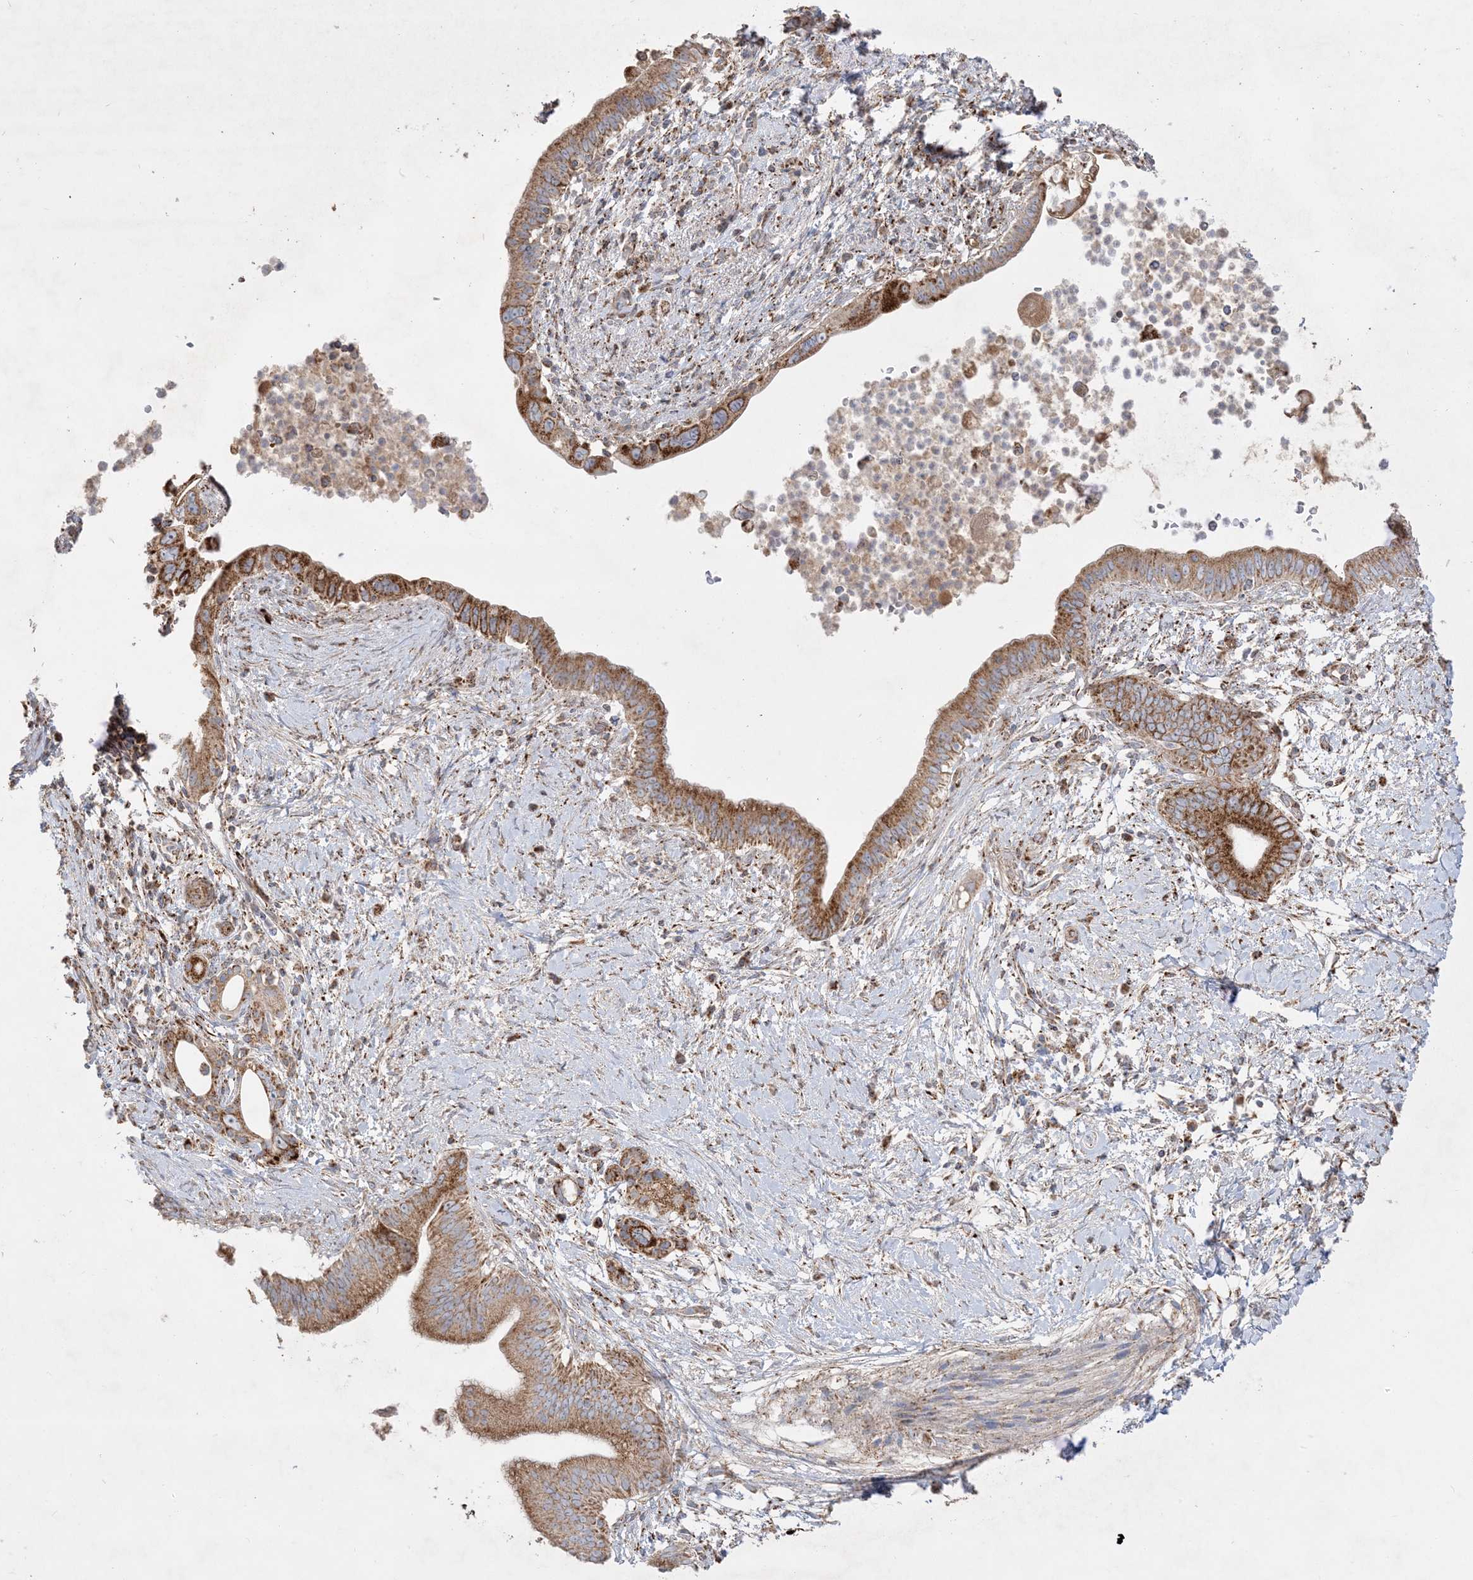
{"staining": {"intensity": "moderate", "quantity": ">75%", "location": "cytoplasmic/membranous"}, "tissue": "pancreatic cancer", "cell_type": "Tumor cells", "image_type": "cancer", "snomed": [{"axis": "morphology", "description": "Adenocarcinoma, NOS"}, {"axis": "topography", "description": "Pancreas"}], "caption": "A medium amount of moderate cytoplasmic/membranous staining is identified in approximately >75% of tumor cells in pancreatic cancer tissue. The staining was performed using DAB, with brown indicating positive protein expression. Nuclei are stained blue with hematoxylin.", "gene": "NDUFAF3", "patient": {"sex": "male", "age": 68}}